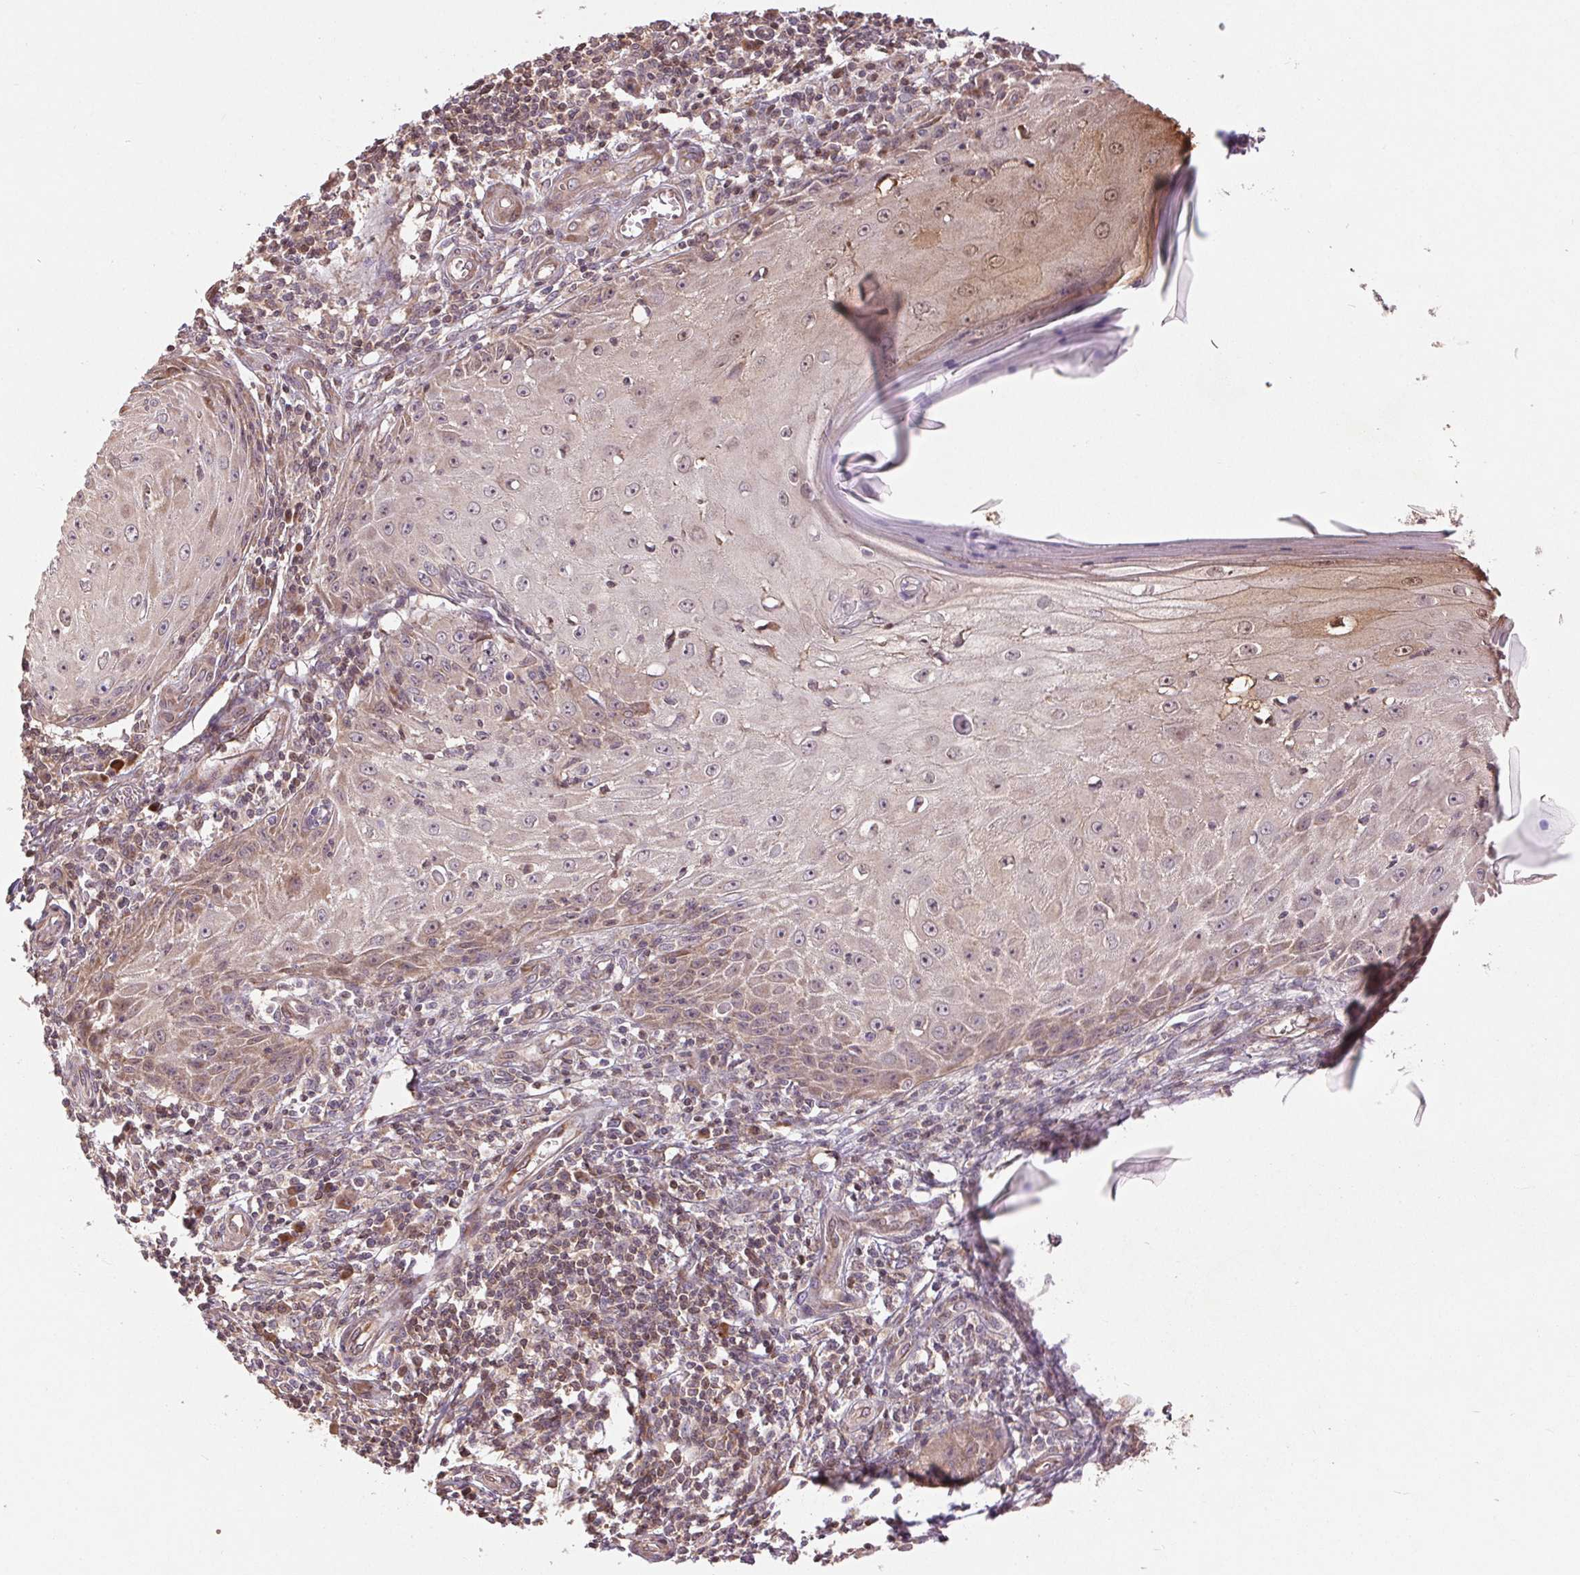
{"staining": {"intensity": "weak", "quantity": "25%-75%", "location": "cytoplasmic/membranous,nuclear"}, "tissue": "skin cancer", "cell_type": "Tumor cells", "image_type": "cancer", "snomed": [{"axis": "morphology", "description": "Squamous cell carcinoma, NOS"}, {"axis": "topography", "description": "Skin"}], "caption": "High-magnification brightfield microscopy of skin cancer stained with DAB (brown) and counterstained with hematoxylin (blue). tumor cells exhibit weak cytoplasmic/membranous and nuclear positivity is appreciated in approximately25%-75% of cells.", "gene": "BTF3L4", "patient": {"sex": "female", "age": 73}}